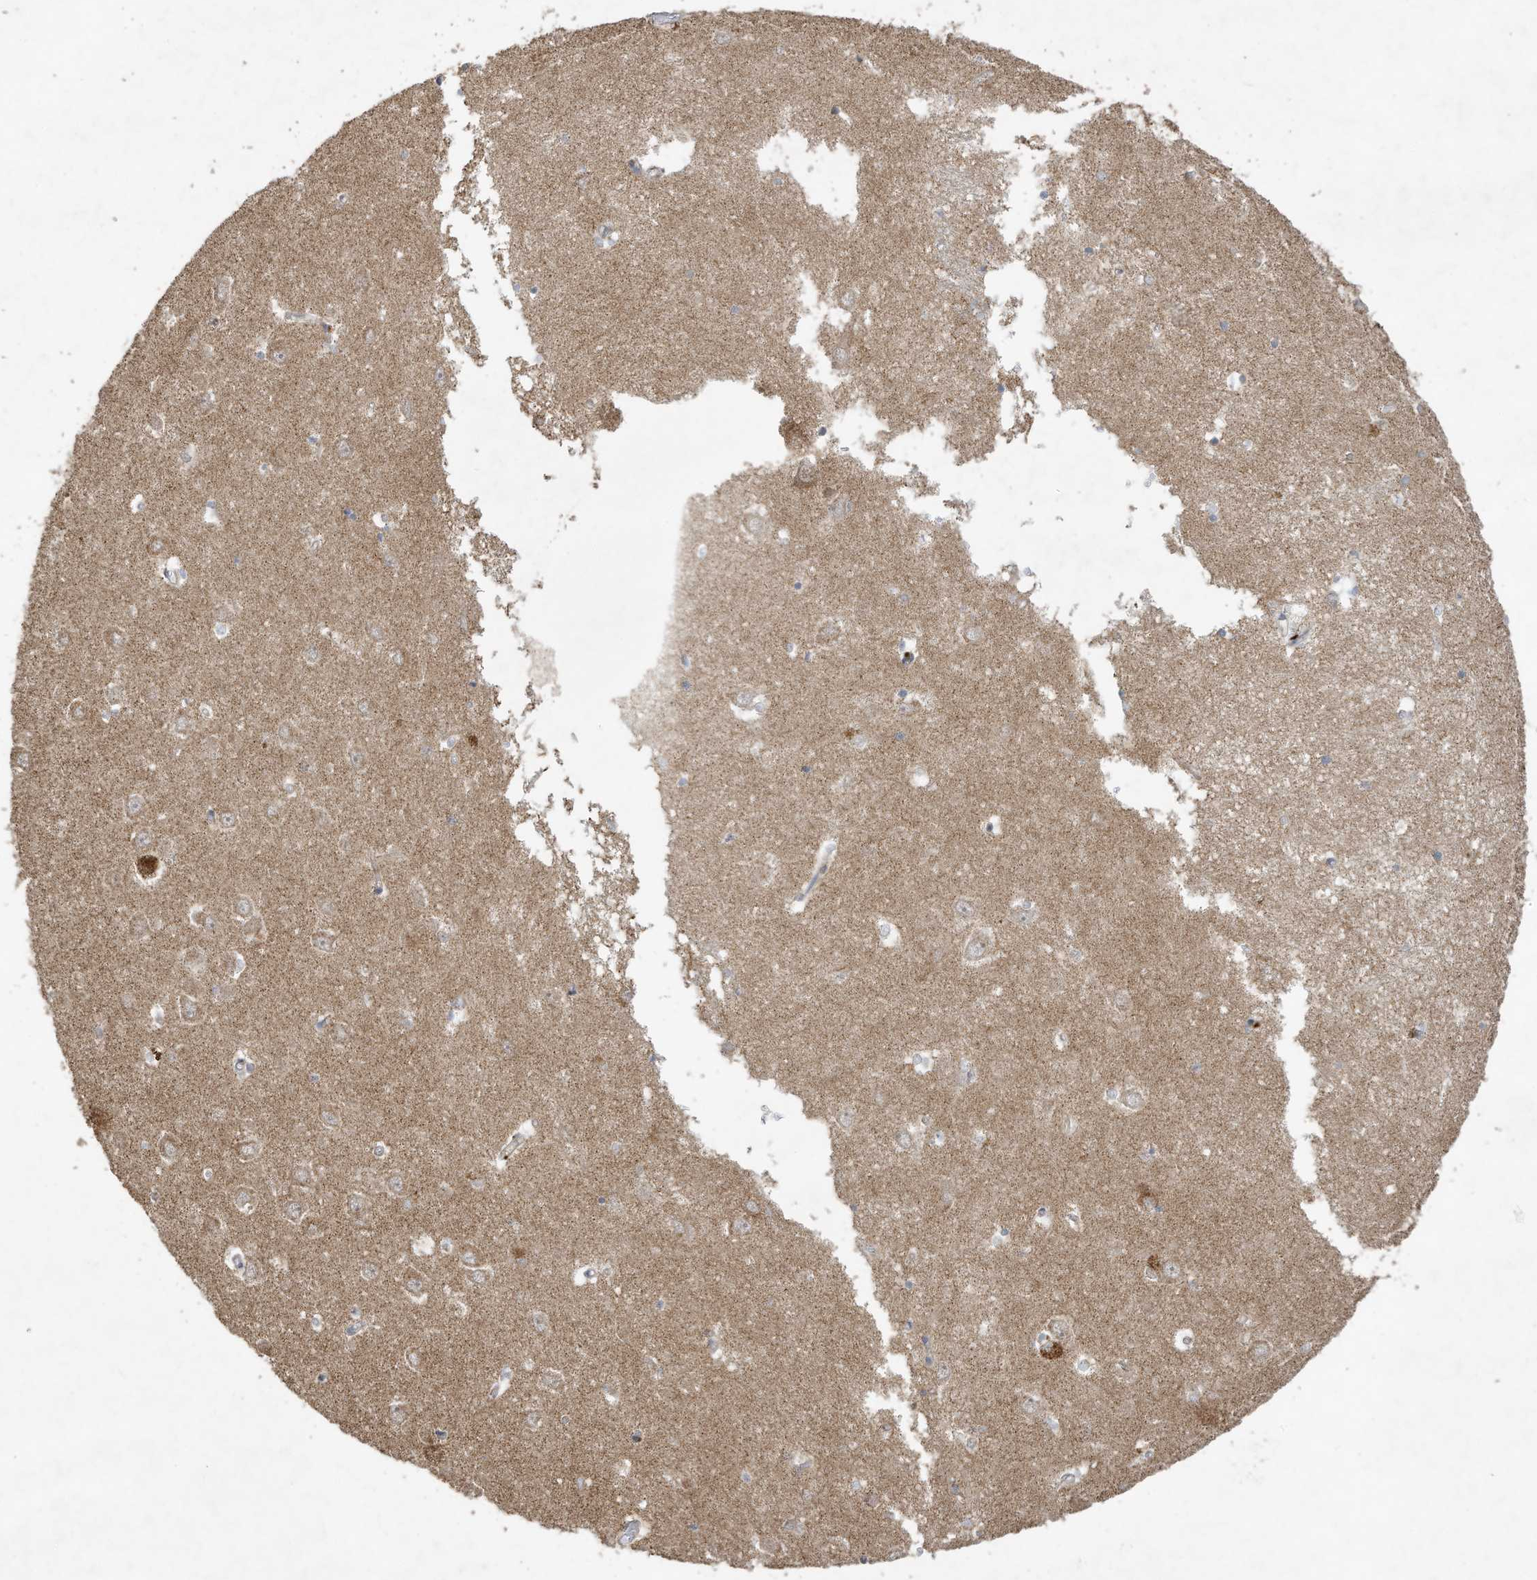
{"staining": {"intensity": "weak", "quantity": "<25%", "location": "cytoplasmic/membranous"}, "tissue": "hippocampus", "cell_type": "Glial cells", "image_type": "normal", "snomed": [{"axis": "morphology", "description": "Normal tissue, NOS"}, {"axis": "topography", "description": "Hippocampus"}], "caption": "This photomicrograph is of normal hippocampus stained with immunohistochemistry (IHC) to label a protein in brown with the nuclei are counter-stained blue. There is no positivity in glial cells.", "gene": "C2orf74", "patient": {"sex": "male", "age": 70}}